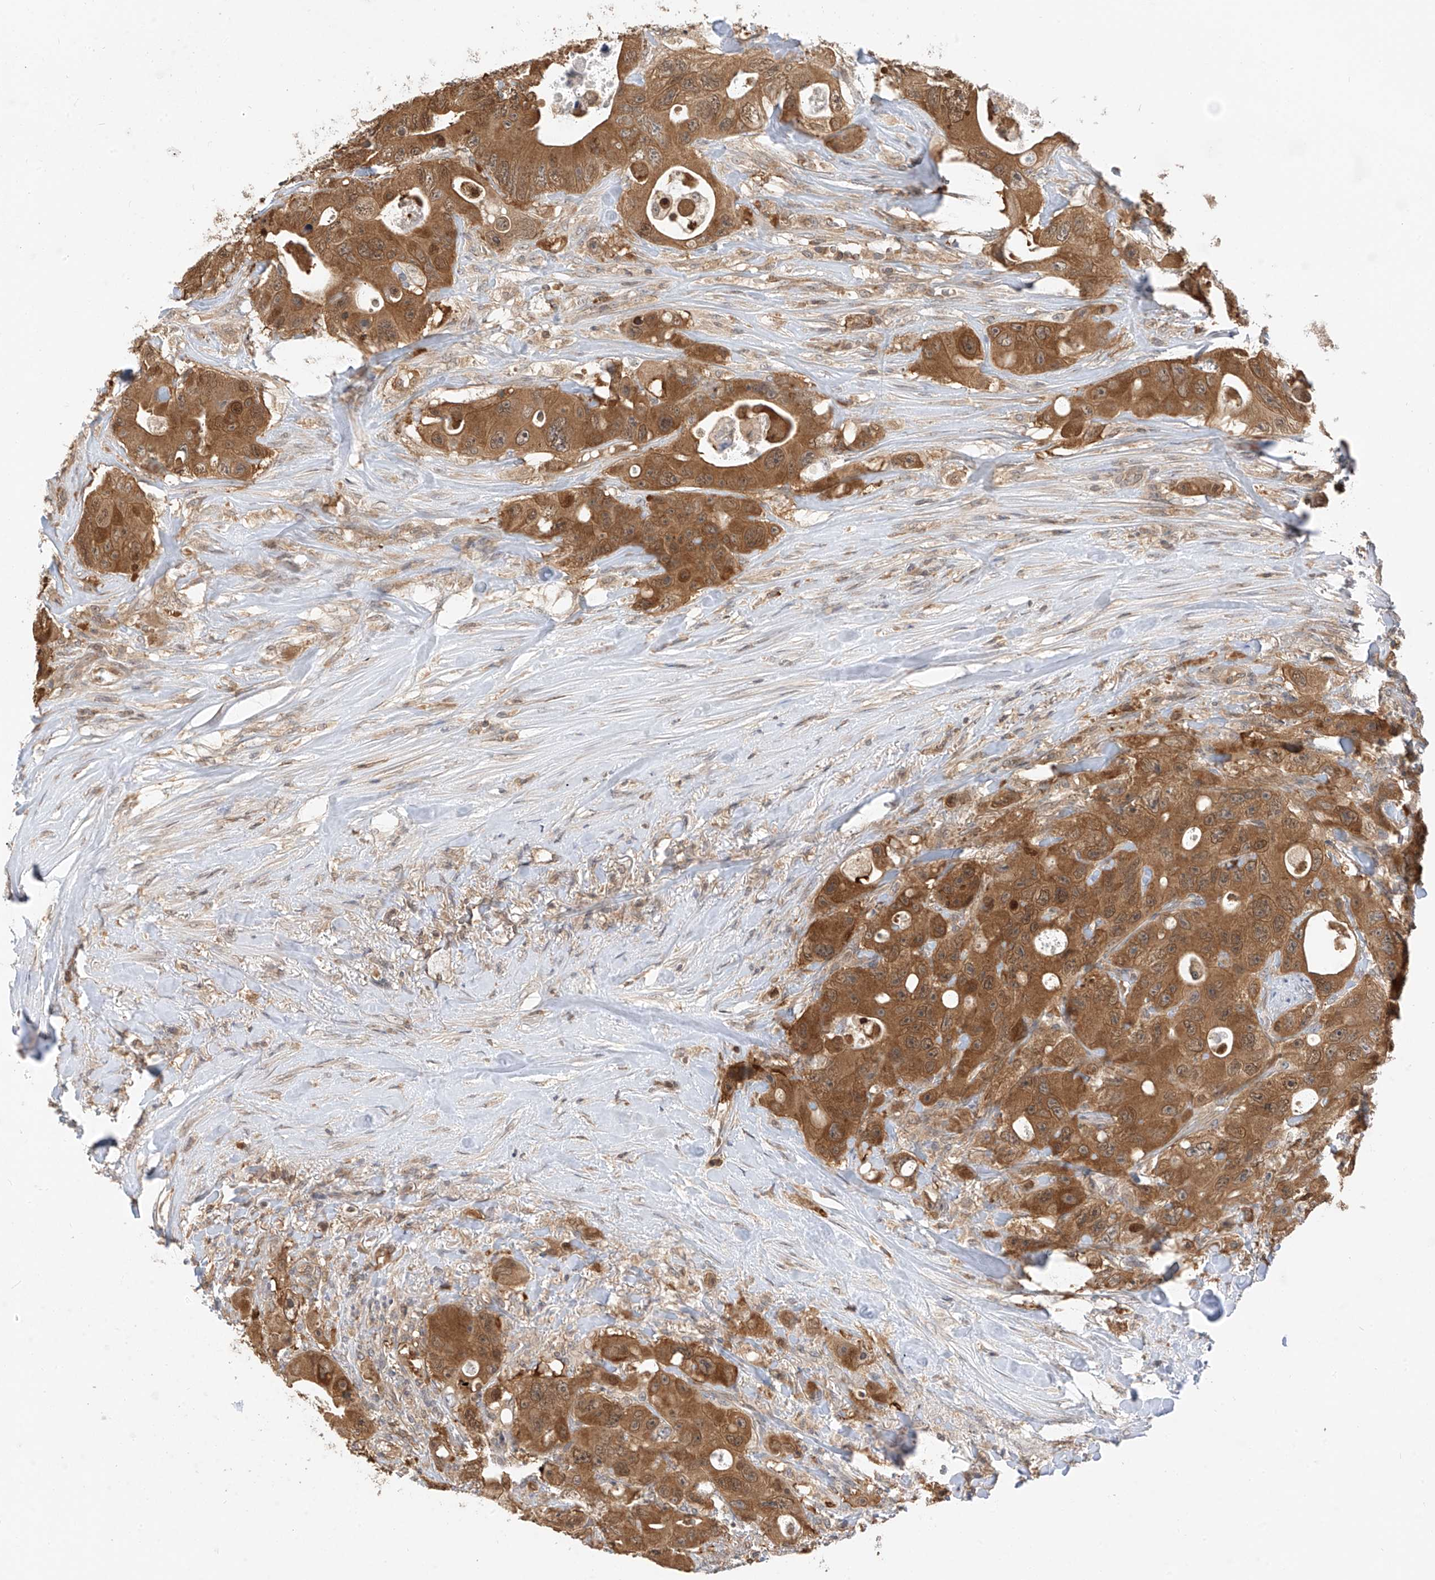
{"staining": {"intensity": "moderate", "quantity": ">75%", "location": "cytoplasmic/membranous"}, "tissue": "colorectal cancer", "cell_type": "Tumor cells", "image_type": "cancer", "snomed": [{"axis": "morphology", "description": "Adenocarcinoma, NOS"}, {"axis": "topography", "description": "Colon"}], "caption": "A medium amount of moderate cytoplasmic/membranous positivity is present in about >75% of tumor cells in colorectal cancer (adenocarcinoma) tissue. Using DAB (brown) and hematoxylin (blue) stains, captured at high magnification using brightfield microscopy.", "gene": "PPA2", "patient": {"sex": "female", "age": 46}}